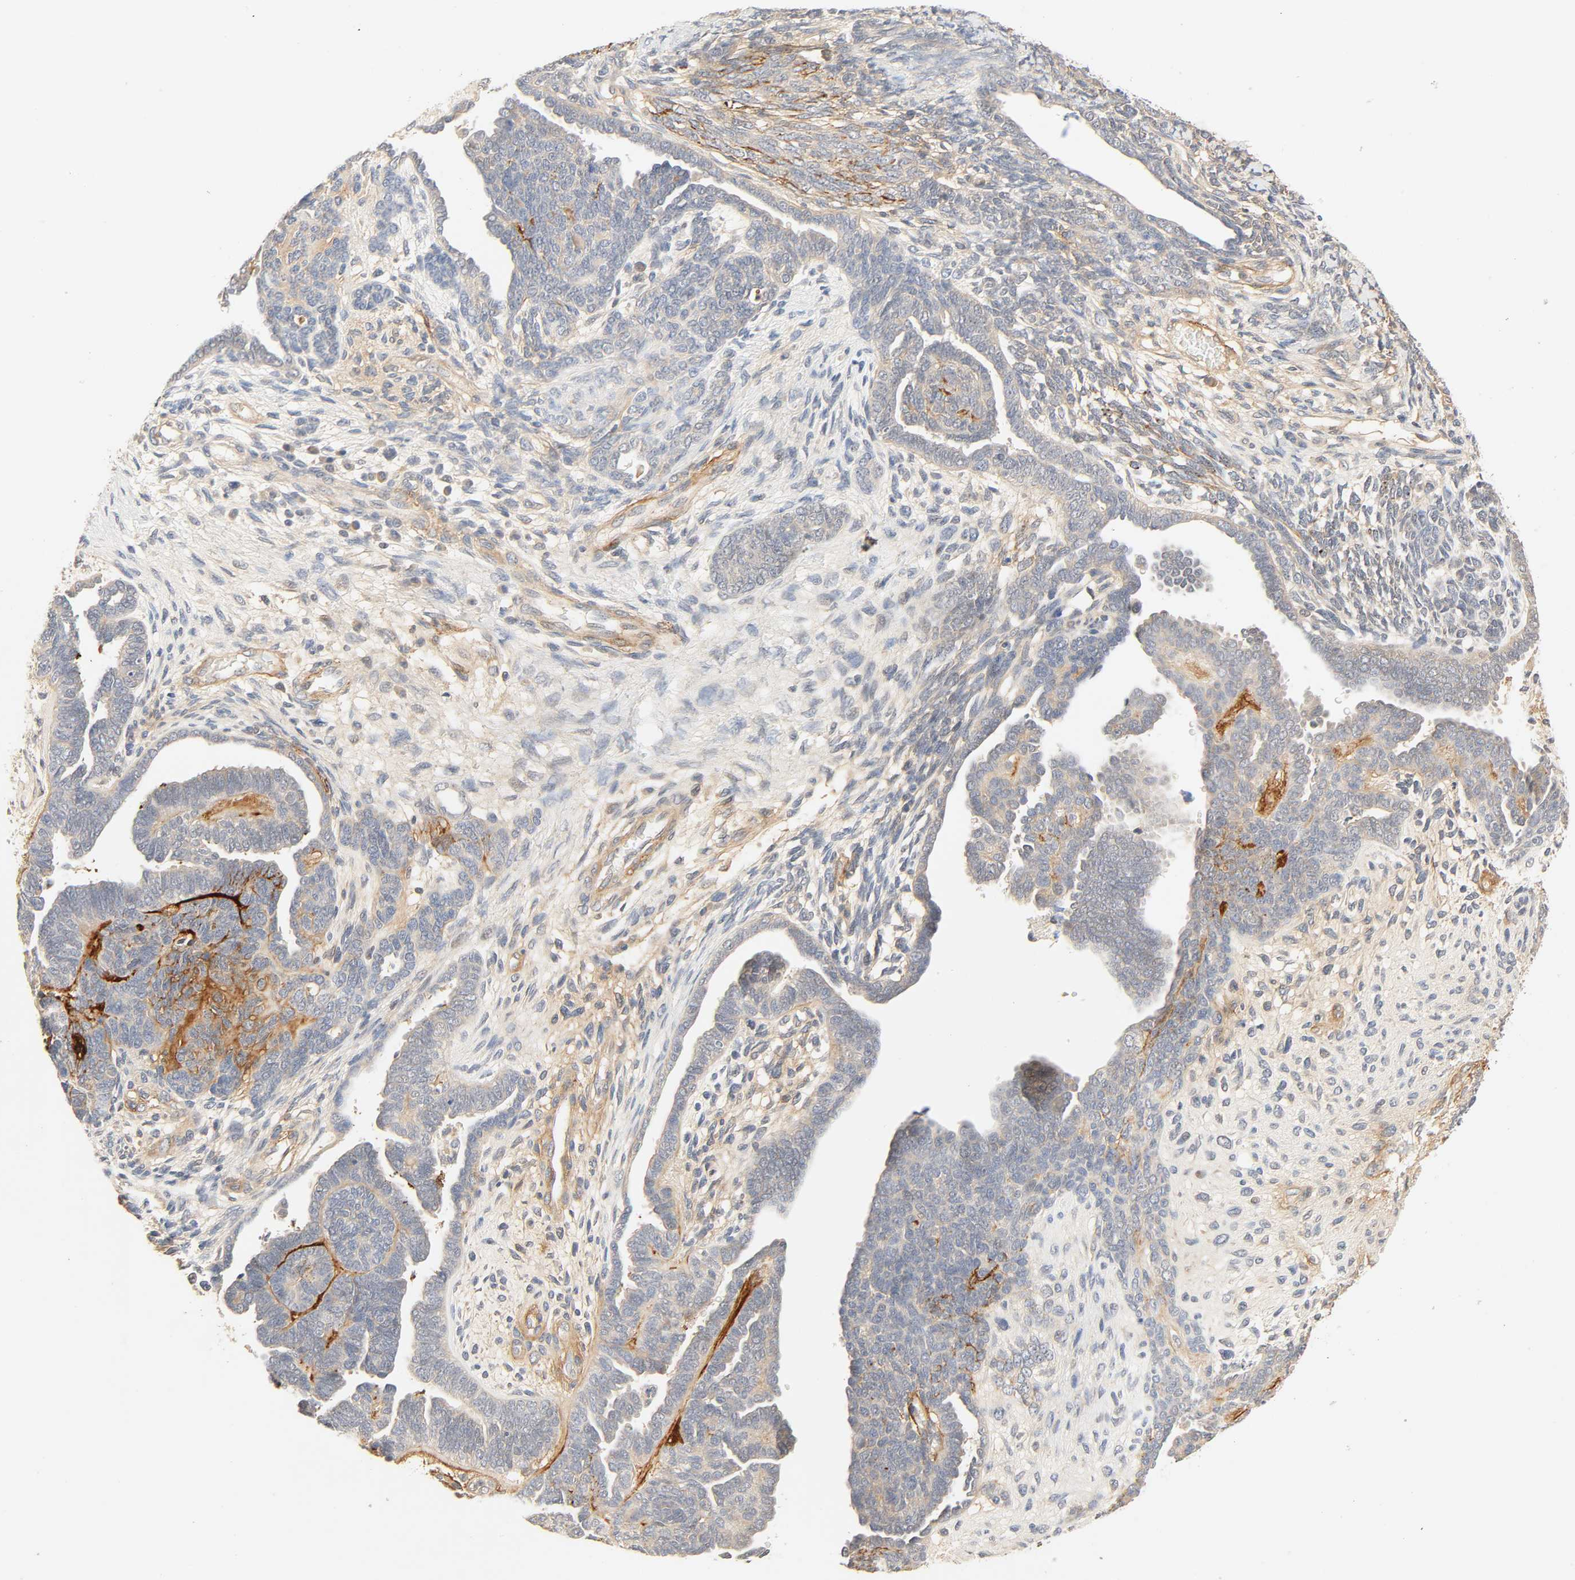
{"staining": {"intensity": "strong", "quantity": "<25%", "location": "cytoplasmic/membranous"}, "tissue": "endometrial cancer", "cell_type": "Tumor cells", "image_type": "cancer", "snomed": [{"axis": "morphology", "description": "Neoplasm, malignant, NOS"}, {"axis": "topography", "description": "Endometrium"}], "caption": "Protein analysis of endometrial cancer tissue reveals strong cytoplasmic/membranous expression in approximately <25% of tumor cells. The staining is performed using DAB brown chromogen to label protein expression. The nuclei are counter-stained blue using hematoxylin.", "gene": "CACNA1G", "patient": {"sex": "female", "age": 74}}